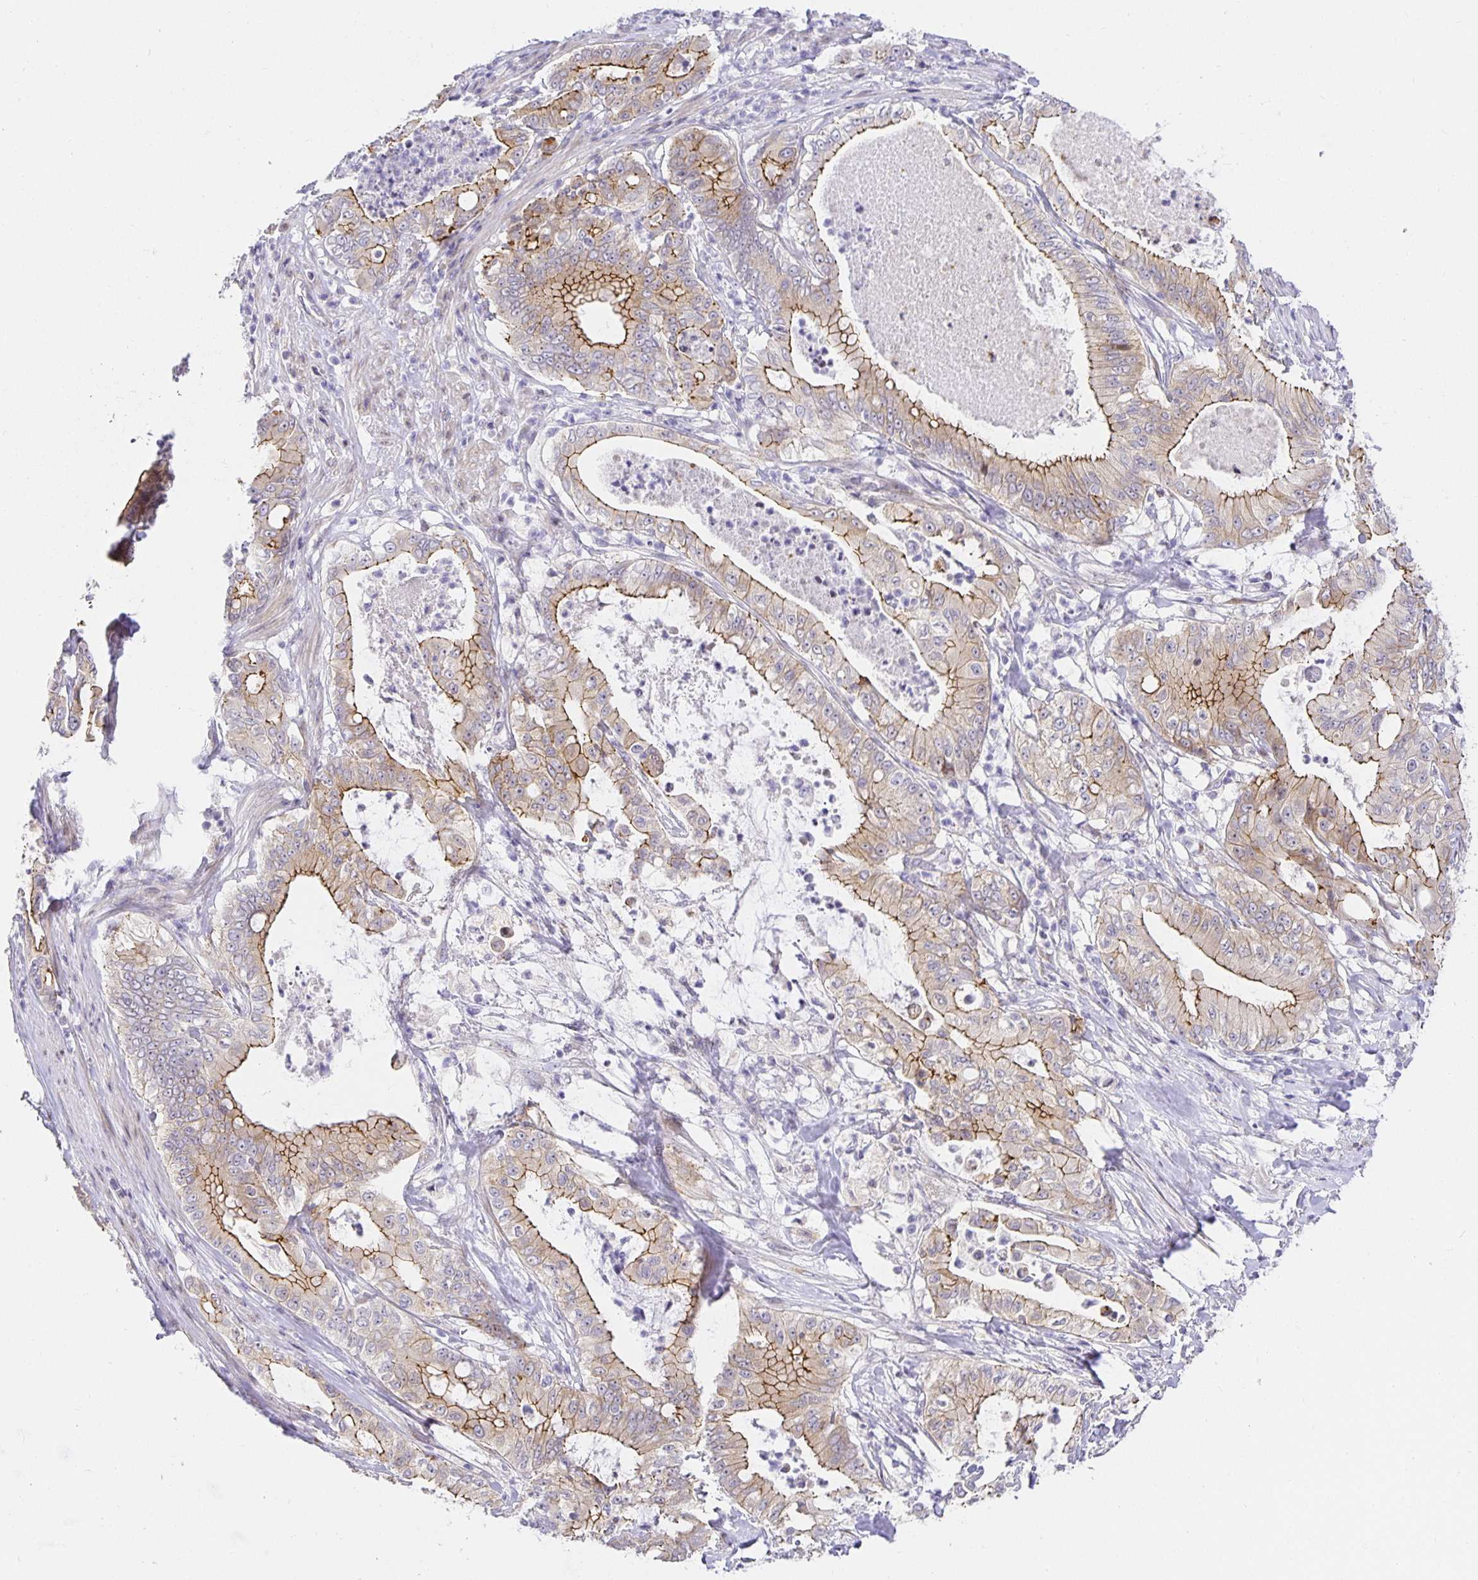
{"staining": {"intensity": "moderate", "quantity": "25%-75%", "location": "cytoplasmic/membranous"}, "tissue": "pancreatic cancer", "cell_type": "Tumor cells", "image_type": "cancer", "snomed": [{"axis": "morphology", "description": "Adenocarcinoma, NOS"}, {"axis": "topography", "description": "Pancreas"}], "caption": "Moderate cytoplasmic/membranous expression for a protein is present in approximately 25%-75% of tumor cells of pancreatic cancer (adenocarcinoma) using immunohistochemistry (IHC).", "gene": "TJP3", "patient": {"sex": "male", "age": 71}}